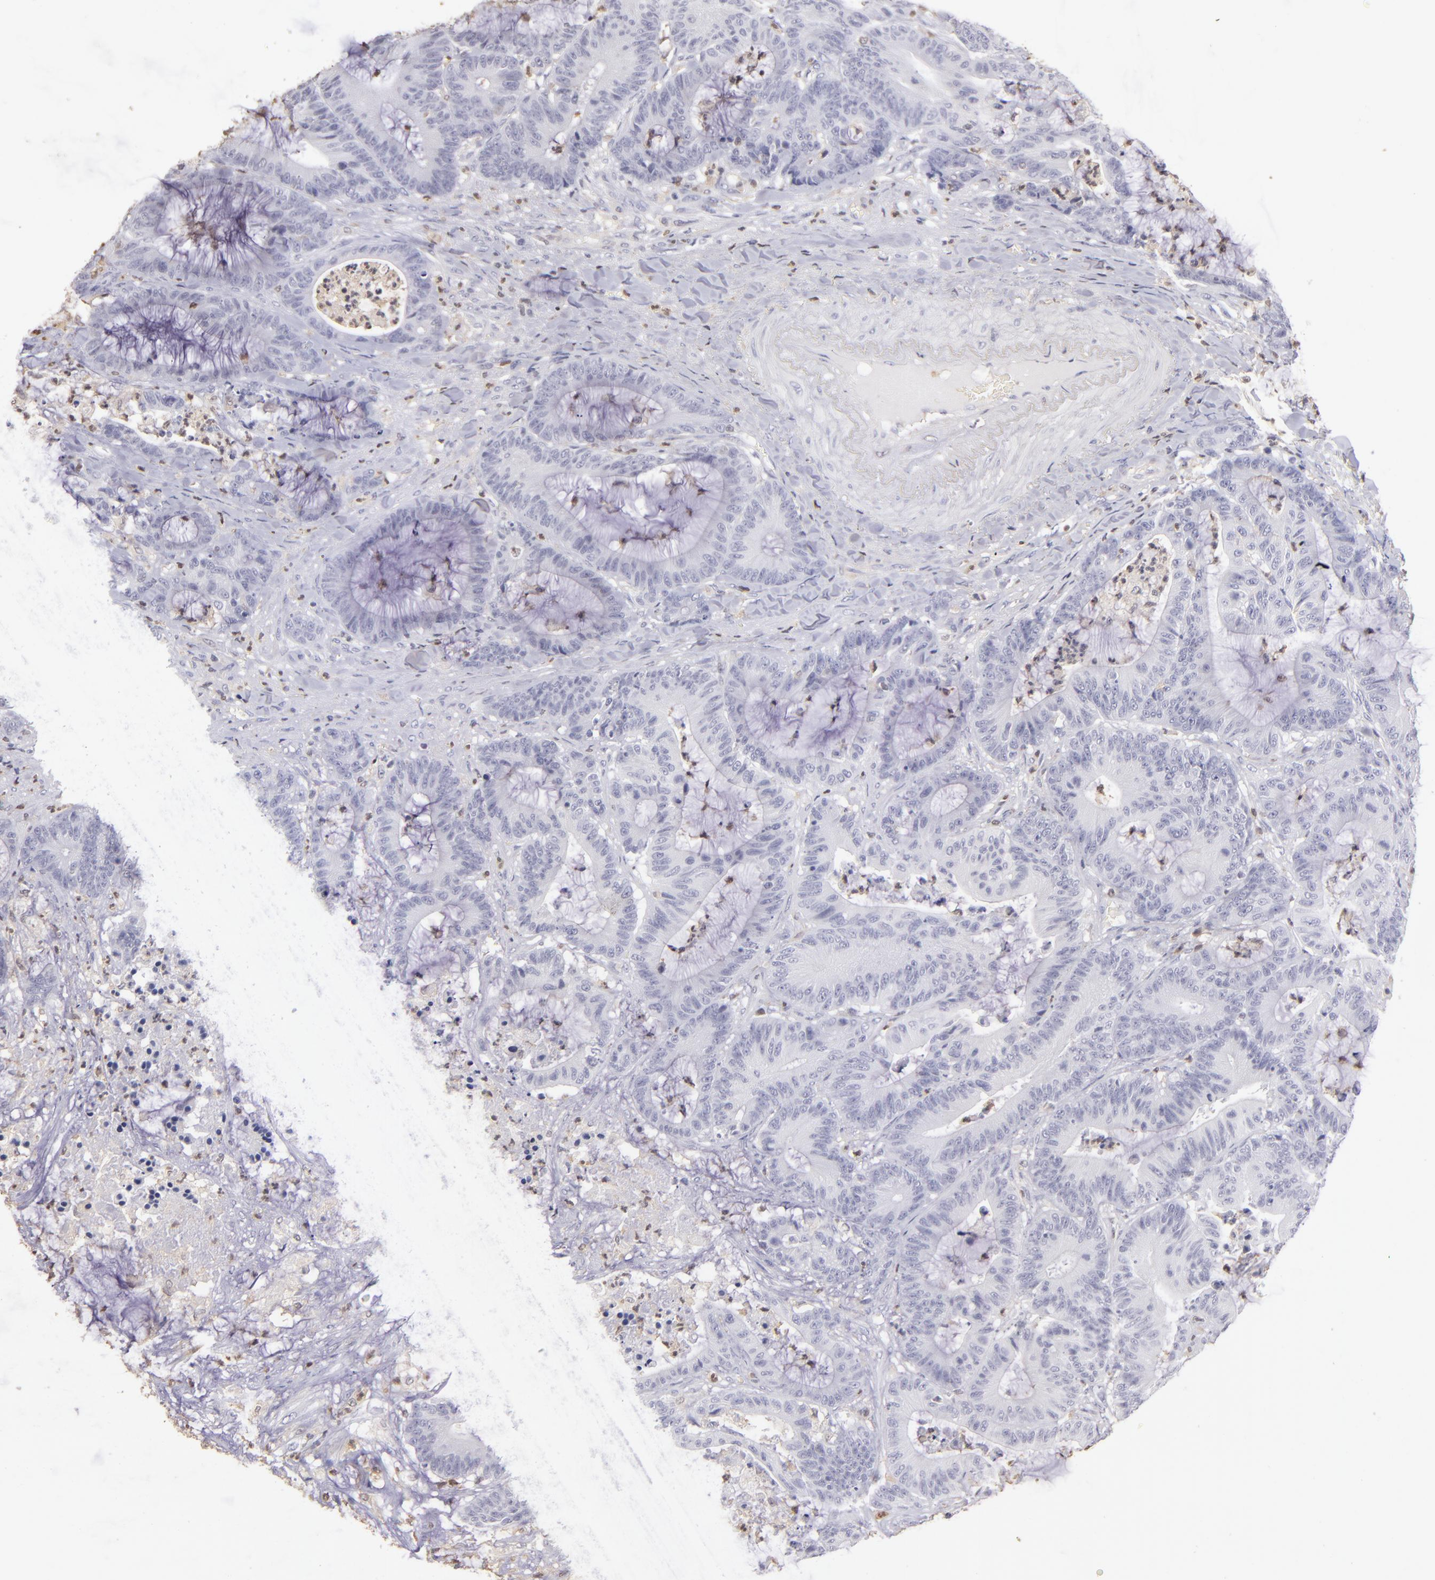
{"staining": {"intensity": "negative", "quantity": "none", "location": "none"}, "tissue": "colorectal cancer", "cell_type": "Tumor cells", "image_type": "cancer", "snomed": [{"axis": "morphology", "description": "Adenocarcinoma, NOS"}, {"axis": "topography", "description": "Colon"}], "caption": "IHC of human colorectal cancer reveals no positivity in tumor cells.", "gene": "S100A2", "patient": {"sex": "female", "age": 84}}